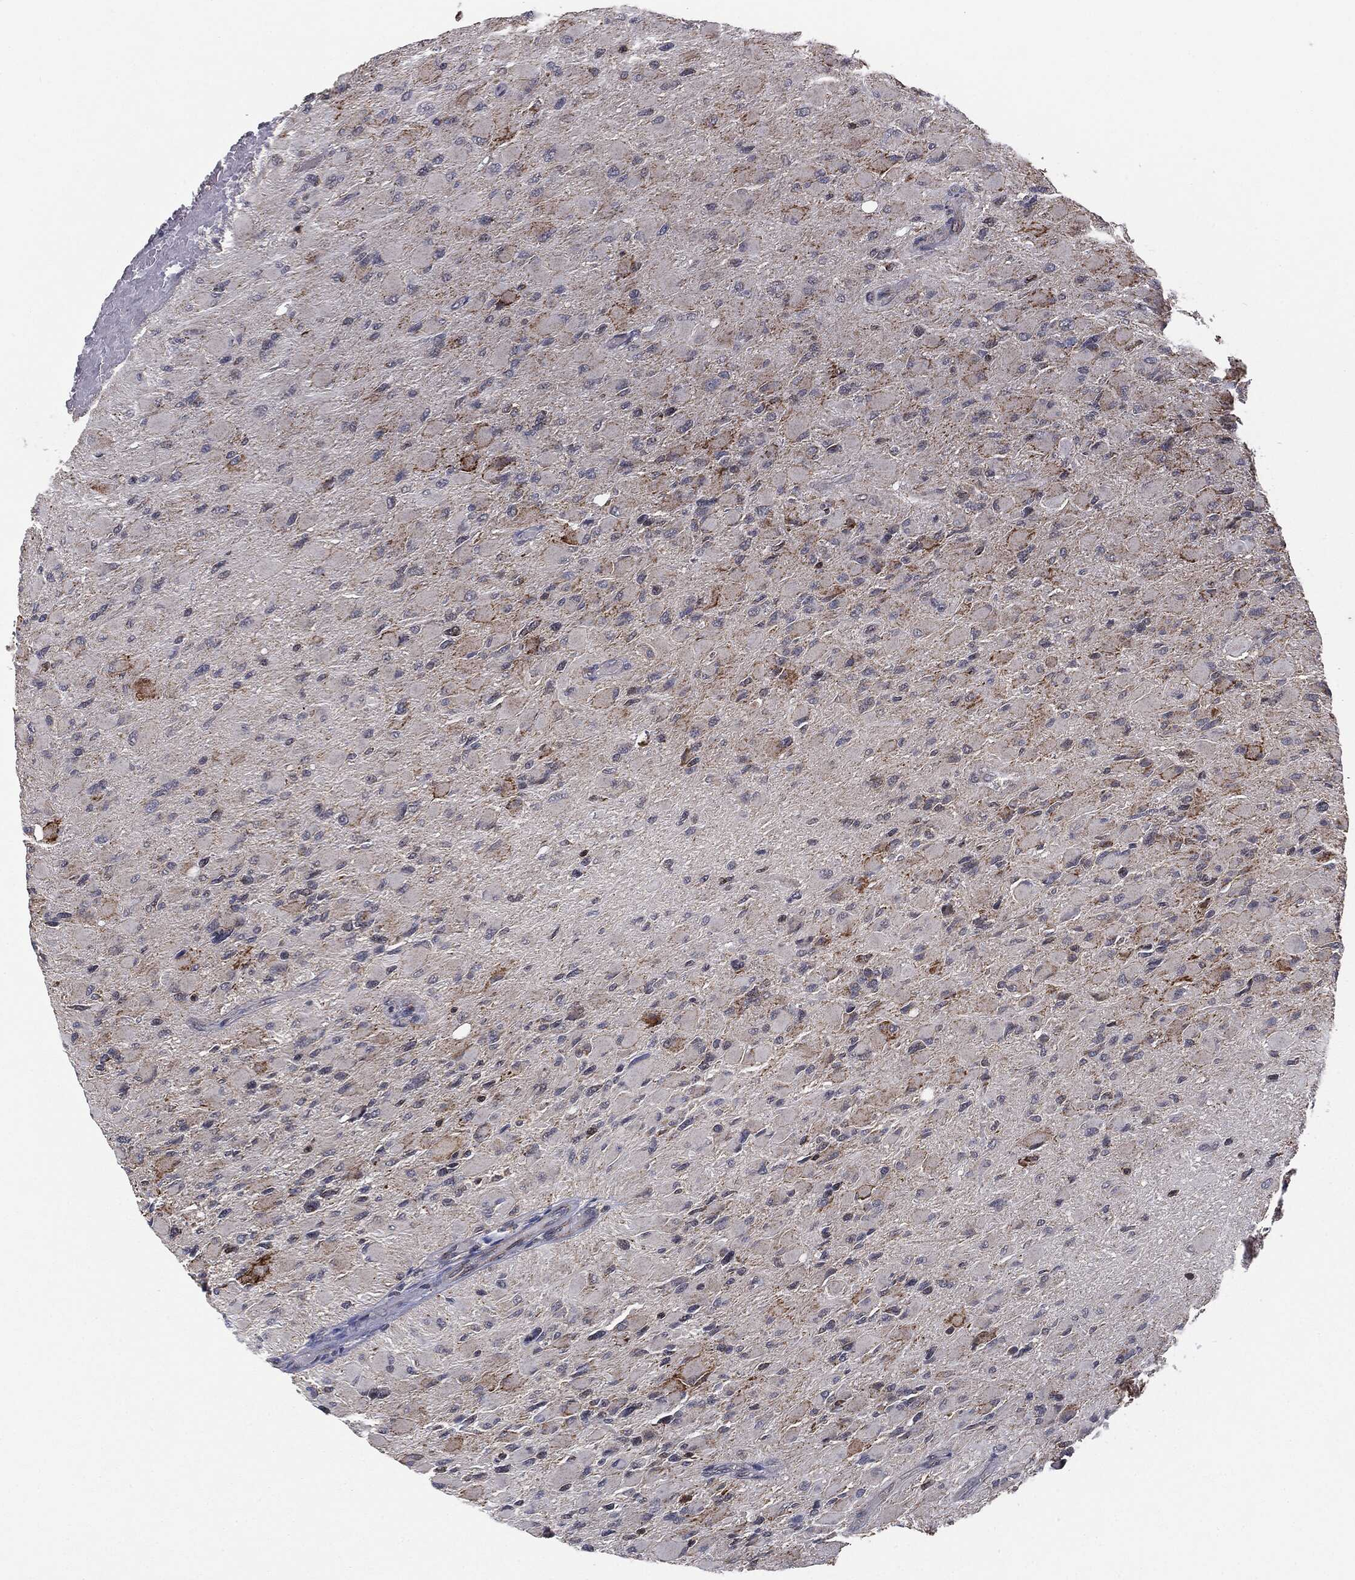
{"staining": {"intensity": "negative", "quantity": "none", "location": "none"}, "tissue": "glioma", "cell_type": "Tumor cells", "image_type": "cancer", "snomed": [{"axis": "morphology", "description": "Glioma, malignant, High grade"}, {"axis": "topography", "description": "Cerebral cortex"}], "caption": "Immunohistochemistry micrograph of neoplastic tissue: glioma stained with DAB (3,3'-diaminobenzidine) displays no significant protein expression in tumor cells.", "gene": "MTOR", "patient": {"sex": "female", "age": 36}}